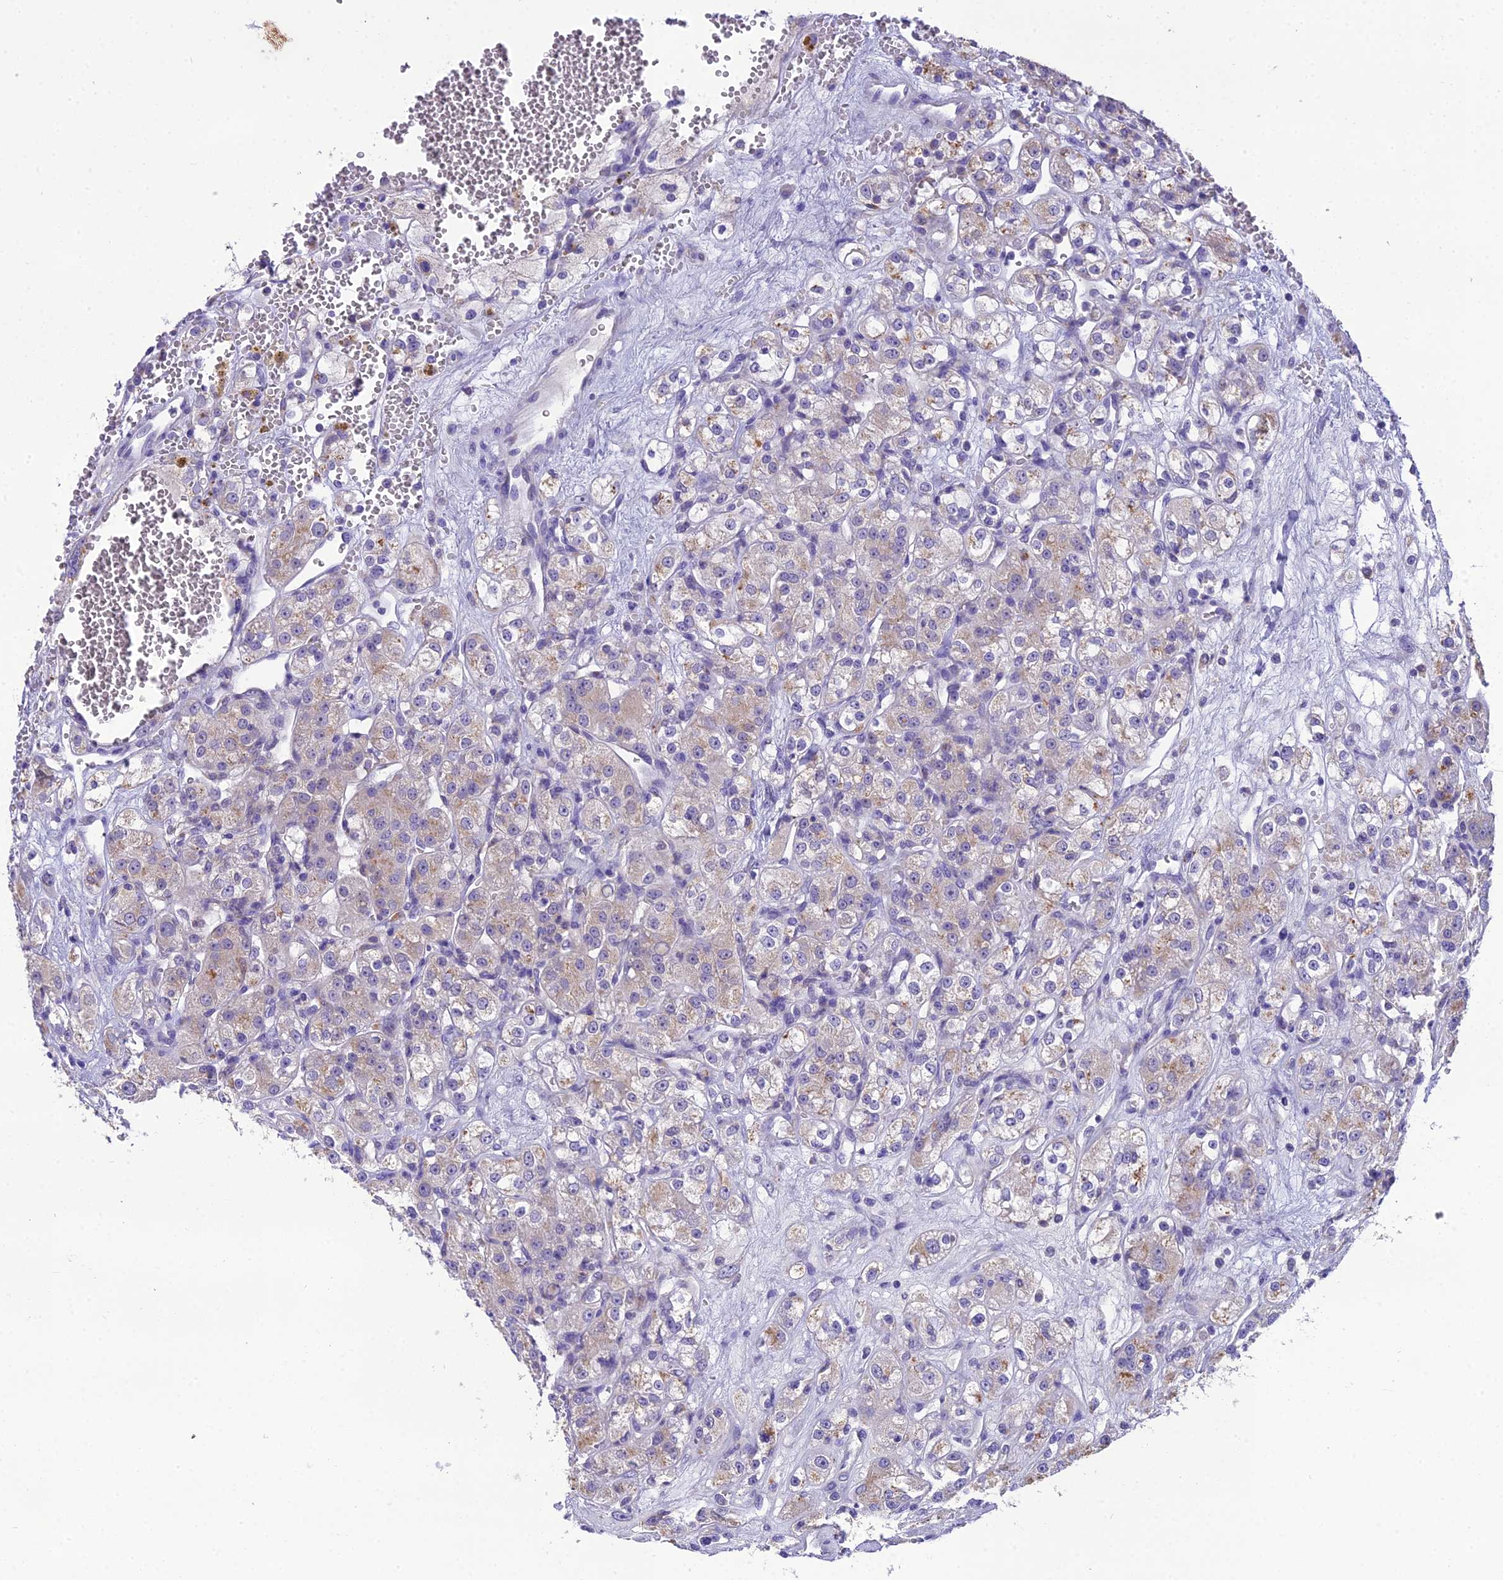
{"staining": {"intensity": "weak", "quantity": "<25%", "location": "cytoplasmic/membranous"}, "tissue": "renal cancer", "cell_type": "Tumor cells", "image_type": "cancer", "snomed": [{"axis": "morphology", "description": "Normal tissue, NOS"}, {"axis": "morphology", "description": "Adenocarcinoma, NOS"}, {"axis": "topography", "description": "Kidney"}], "caption": "A high-resolution photomicrograph shows IHC staining of adenocarcinoma (renal), which demonstrates no significant staining in tumor cells.", "gene": "MIIP", "patient": {"sex": "male", "age": 61}}